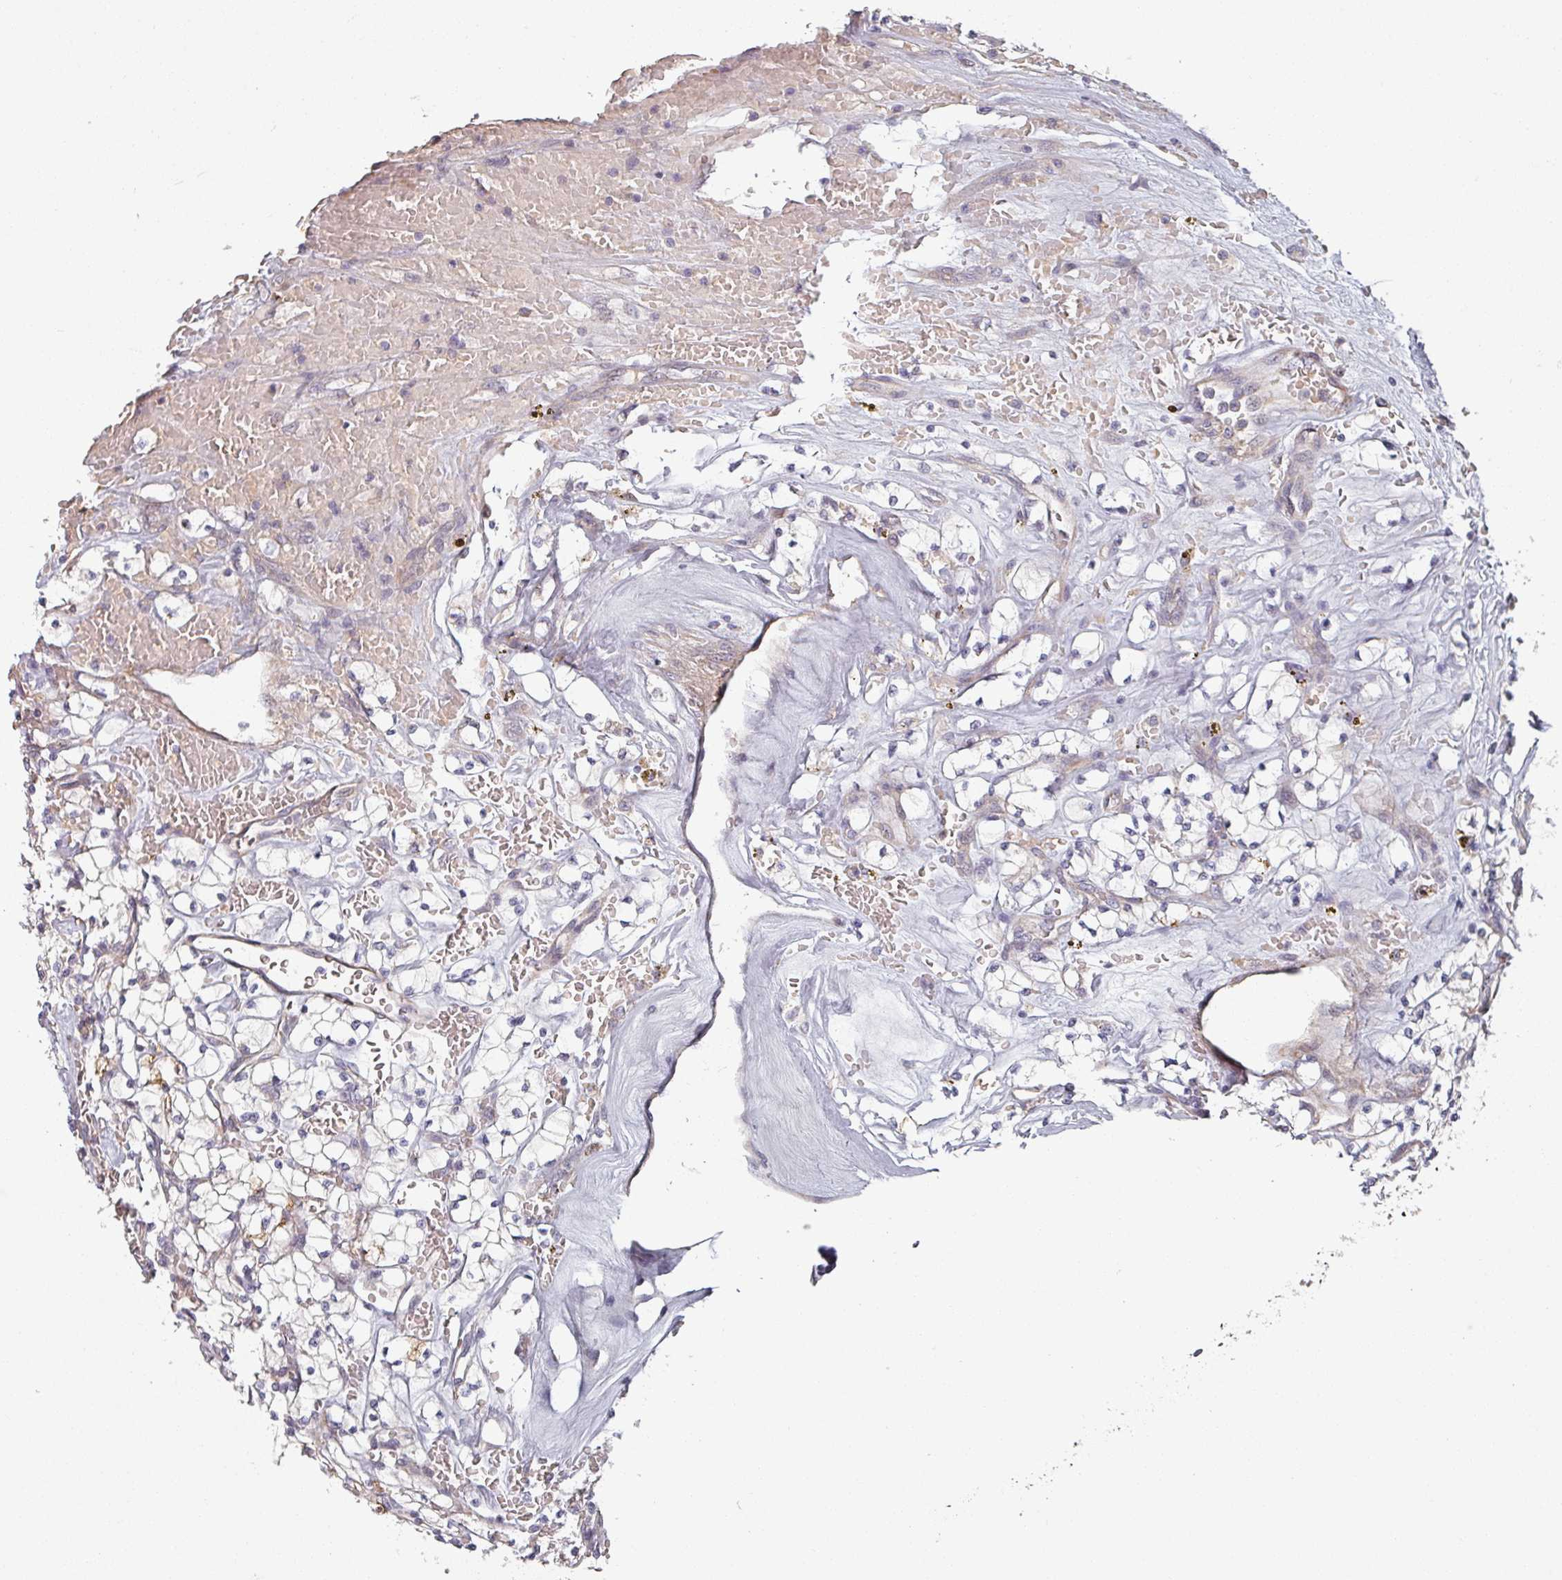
{"staining": {"intensity": "negative", "quantity": "none", "location": "none"}, "tissue": "renal cancer", "cell_type": "Tumor cells", "image_type": "cancer", "snomed": [{"axis": "morphology", "description": "Adenocarcinoma, NOS"}, {"axis": "topography", "description": "Kidney"}], "caption": "Adenocarcinoma (renal) stained for a protein using immunohistochemistry shows no staining tumor cells.", "gene": "C4BPB", "patient": {"sex": "female", "age": 64}}